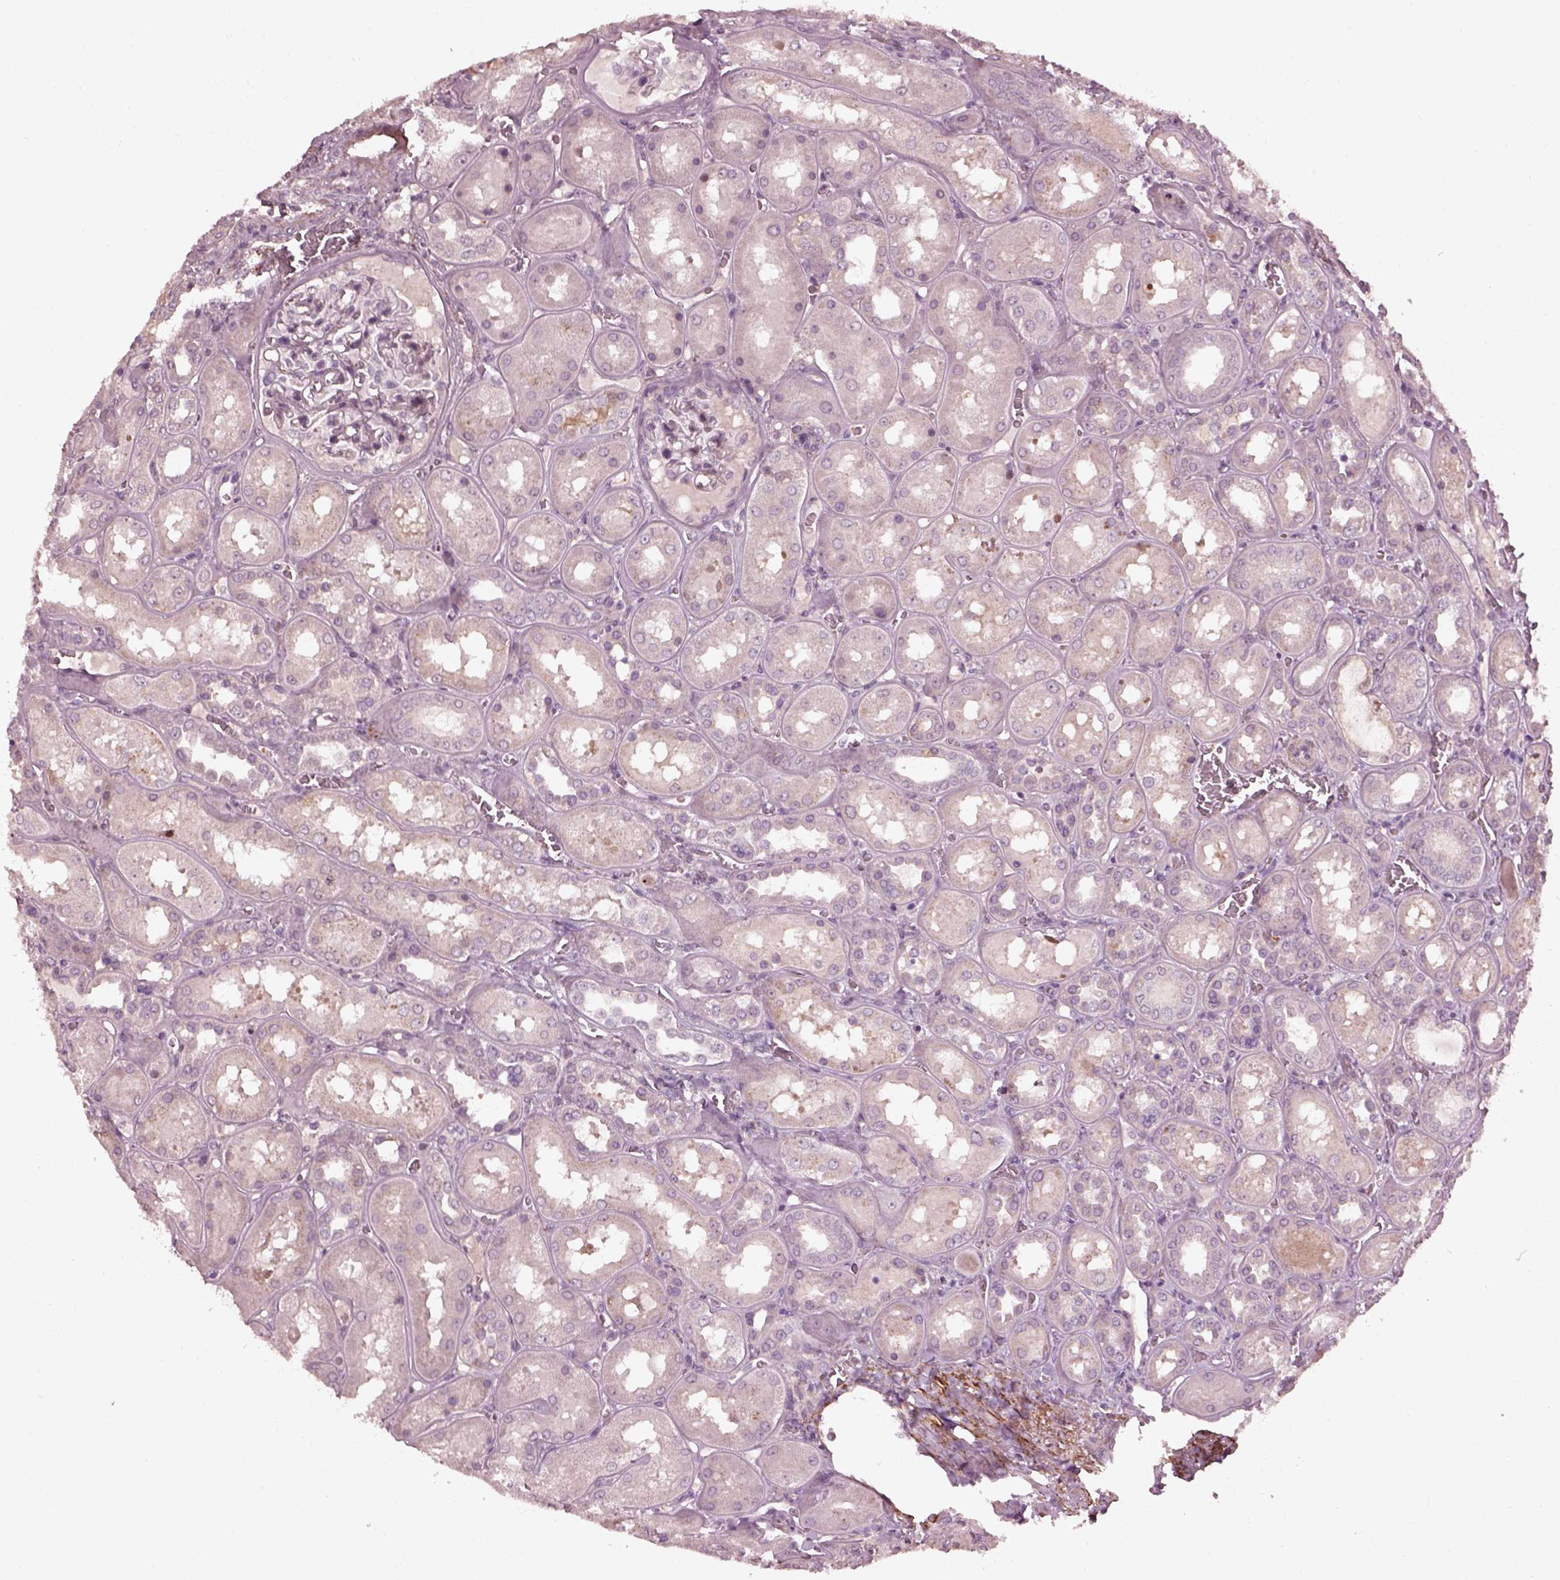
{"staining": {"intensity": "negative", "quantity": "none", "location": "none"}, "tissue": "kidney", "cell_type": "Cells in glomeruli", "image_type": "normal", "snomed": [{"axis": "morphology", "description": "Normal tissue, NOS"}, {"axis": "topography", "description": "Kidney"}], "caption": "DAB (3,3'-diaminobenzidine) immunohistochemical staining of normal kidney shows no significant expression in cells in glomeruli. (DAB (3,3'-diaminobenzidine) IHC, high magnification).", "gene": "EFEMP1", "patient": {"sex": "male", "age": 73}}